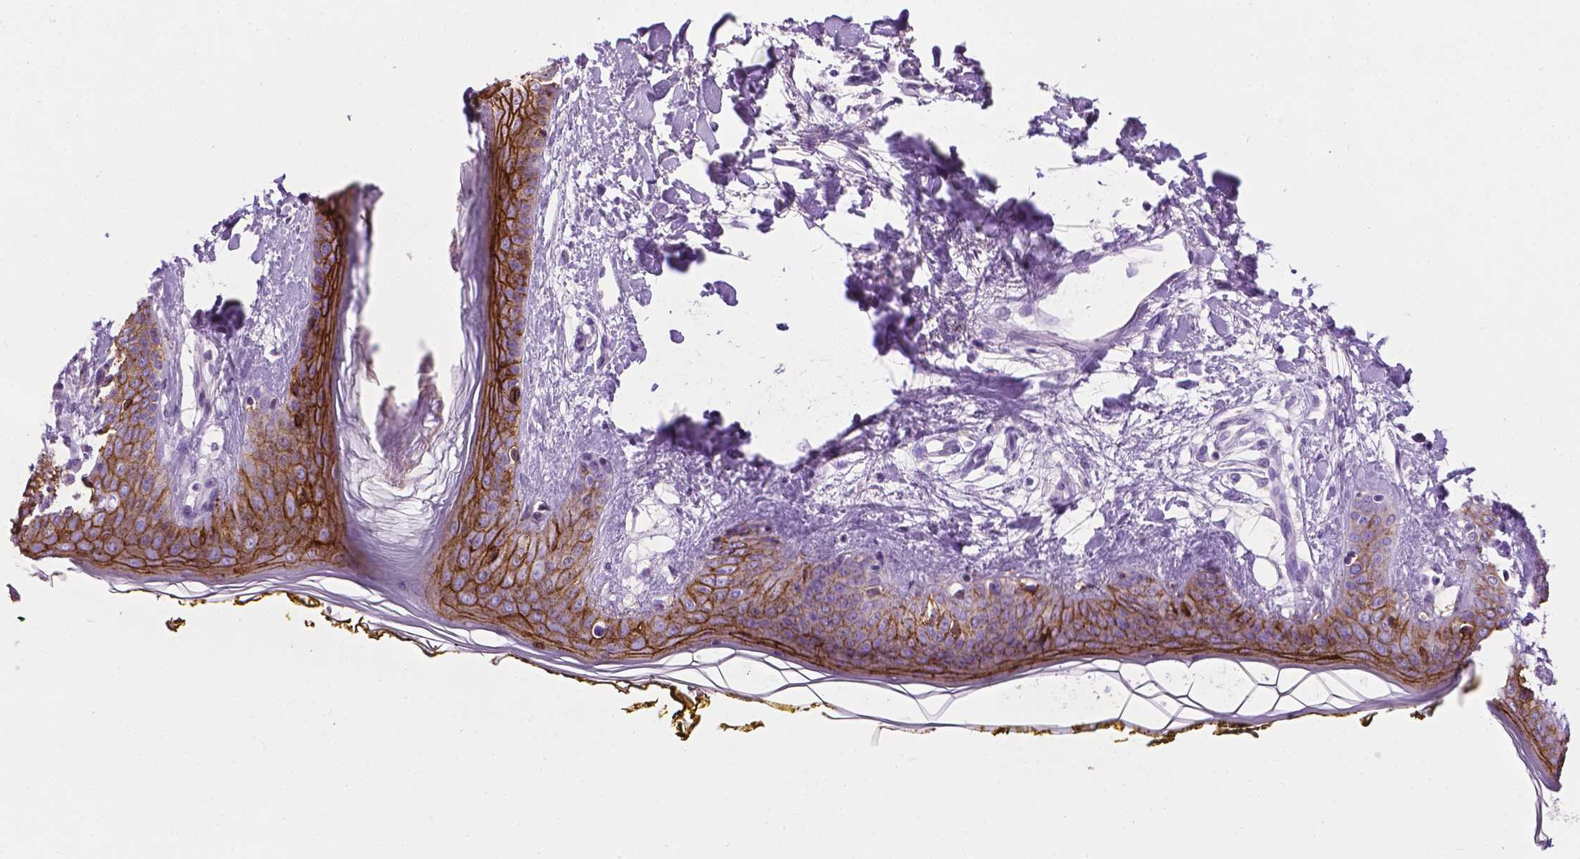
{"staining": {"intensity": "negative", "quantity": "none", "location": "none"}, "tissue": "skin", "cell_type": "Fibroblasts", "image_type": "normal", "snomed": [{"axis": "morphology", "description": "Normal tissue, NOS"}, {"axis": "topography", "description": "Skin"}], "caption": "An IHC histopathology image of benign skin is shown. There is no staining in fibroblasts of skin. (IHC, brightfield microscopy, high magnification).", "gene": "TACSTD2", "patient": {"sex": "female", "age": 34}}